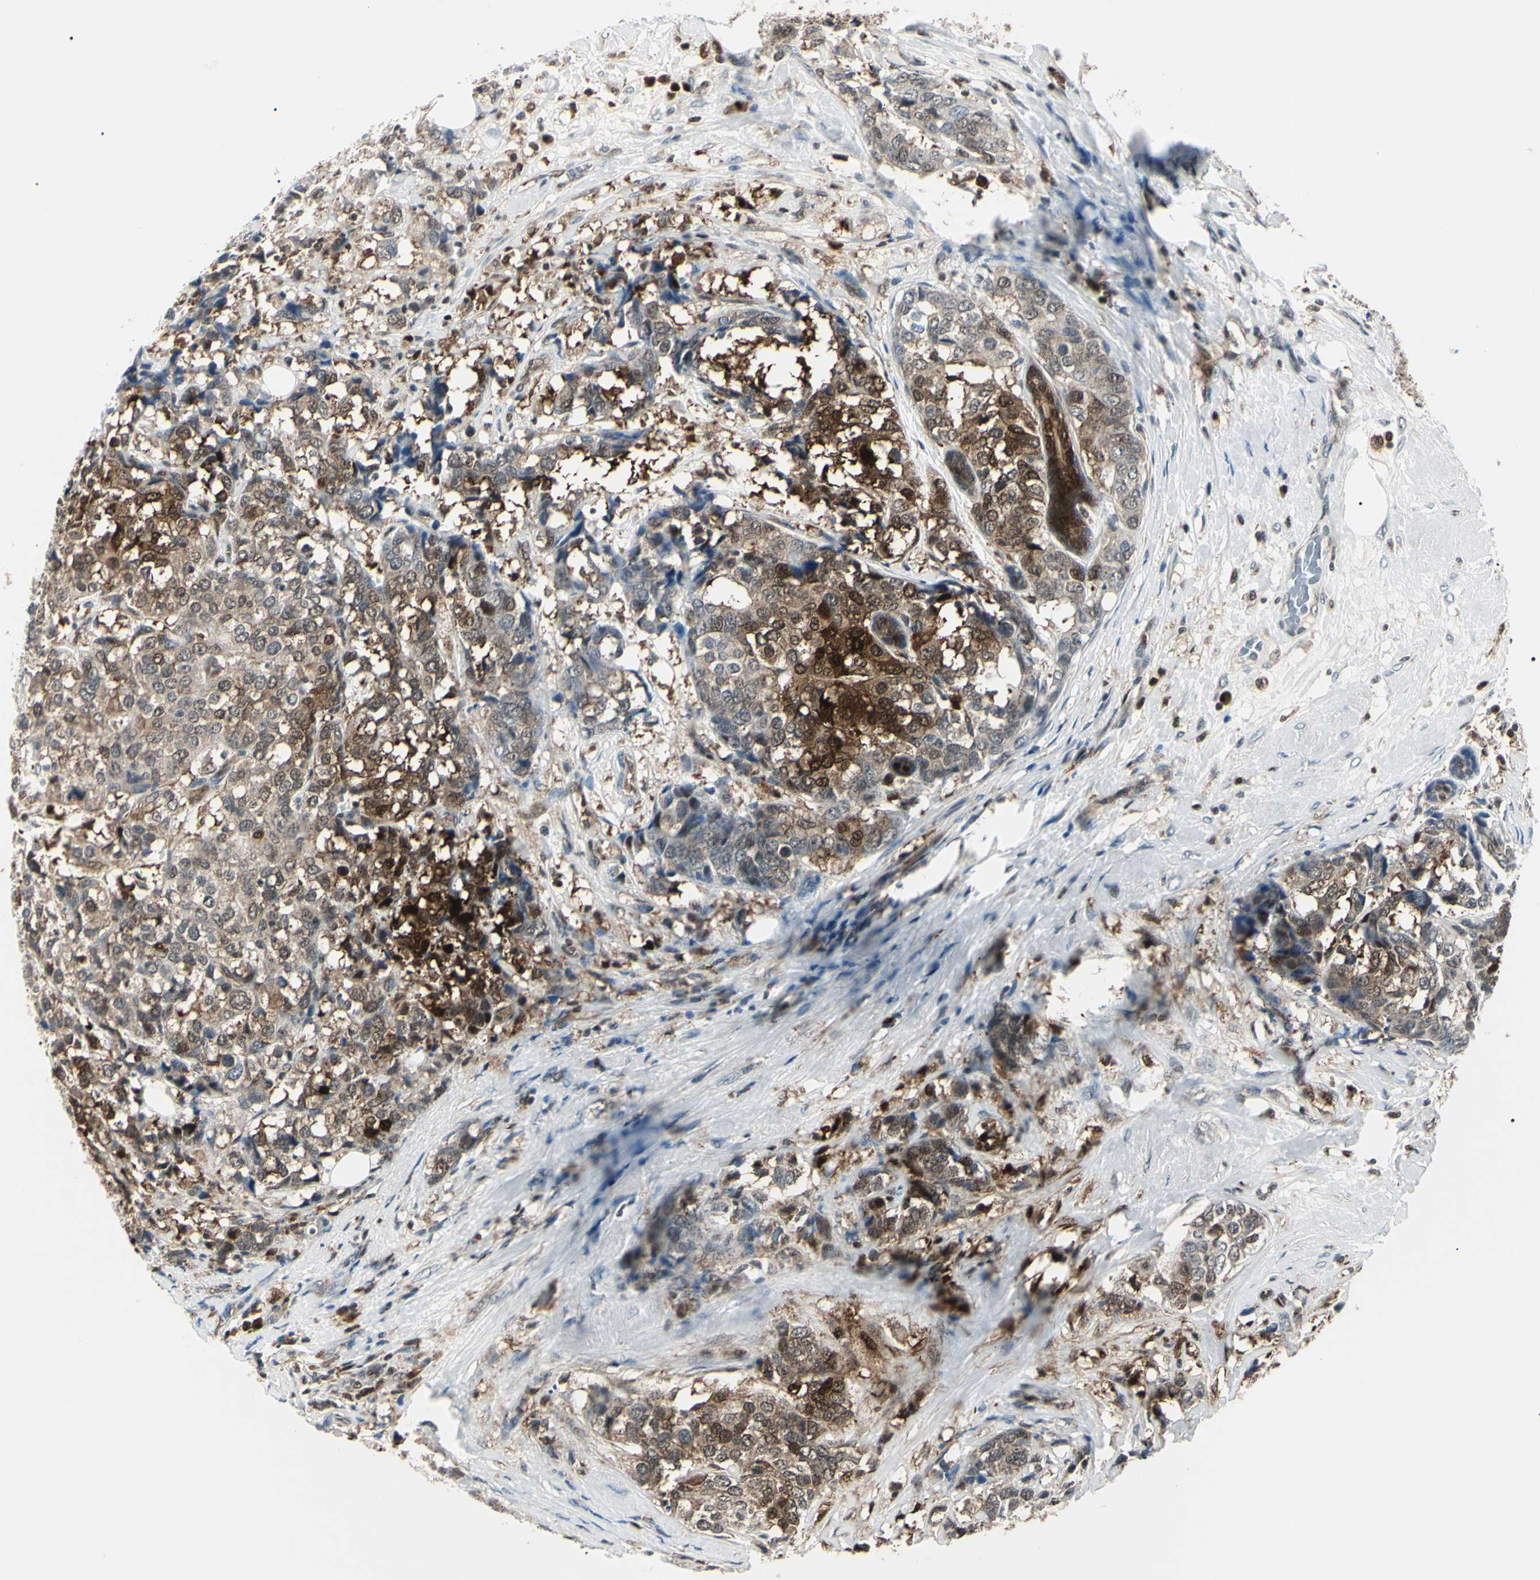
{"staining": {"intensity": "strong", "quantity": "25%-75%", "location": "cytoplasmic/membranous,nuclear"}, "tissue": "breast cancer", "cell_type": "Tumor cells", "image_type": "cancer", "snomed": [{"axis": "morphology", "description": "Lobular carcinoma"}, {"axis": "topography", "description": "Breast"}], "caption": "Immunohistochemistry (IHC) histopathology image of human lobular carcinoma (breast) stained for a protein (brown), which shows high levels of strong cytoplasmic/membranous and nuclear staining in approximately 25%-75% of tumor cells.", "gene": "PGK1", "patient": {"sex": "female", "age": 59}}